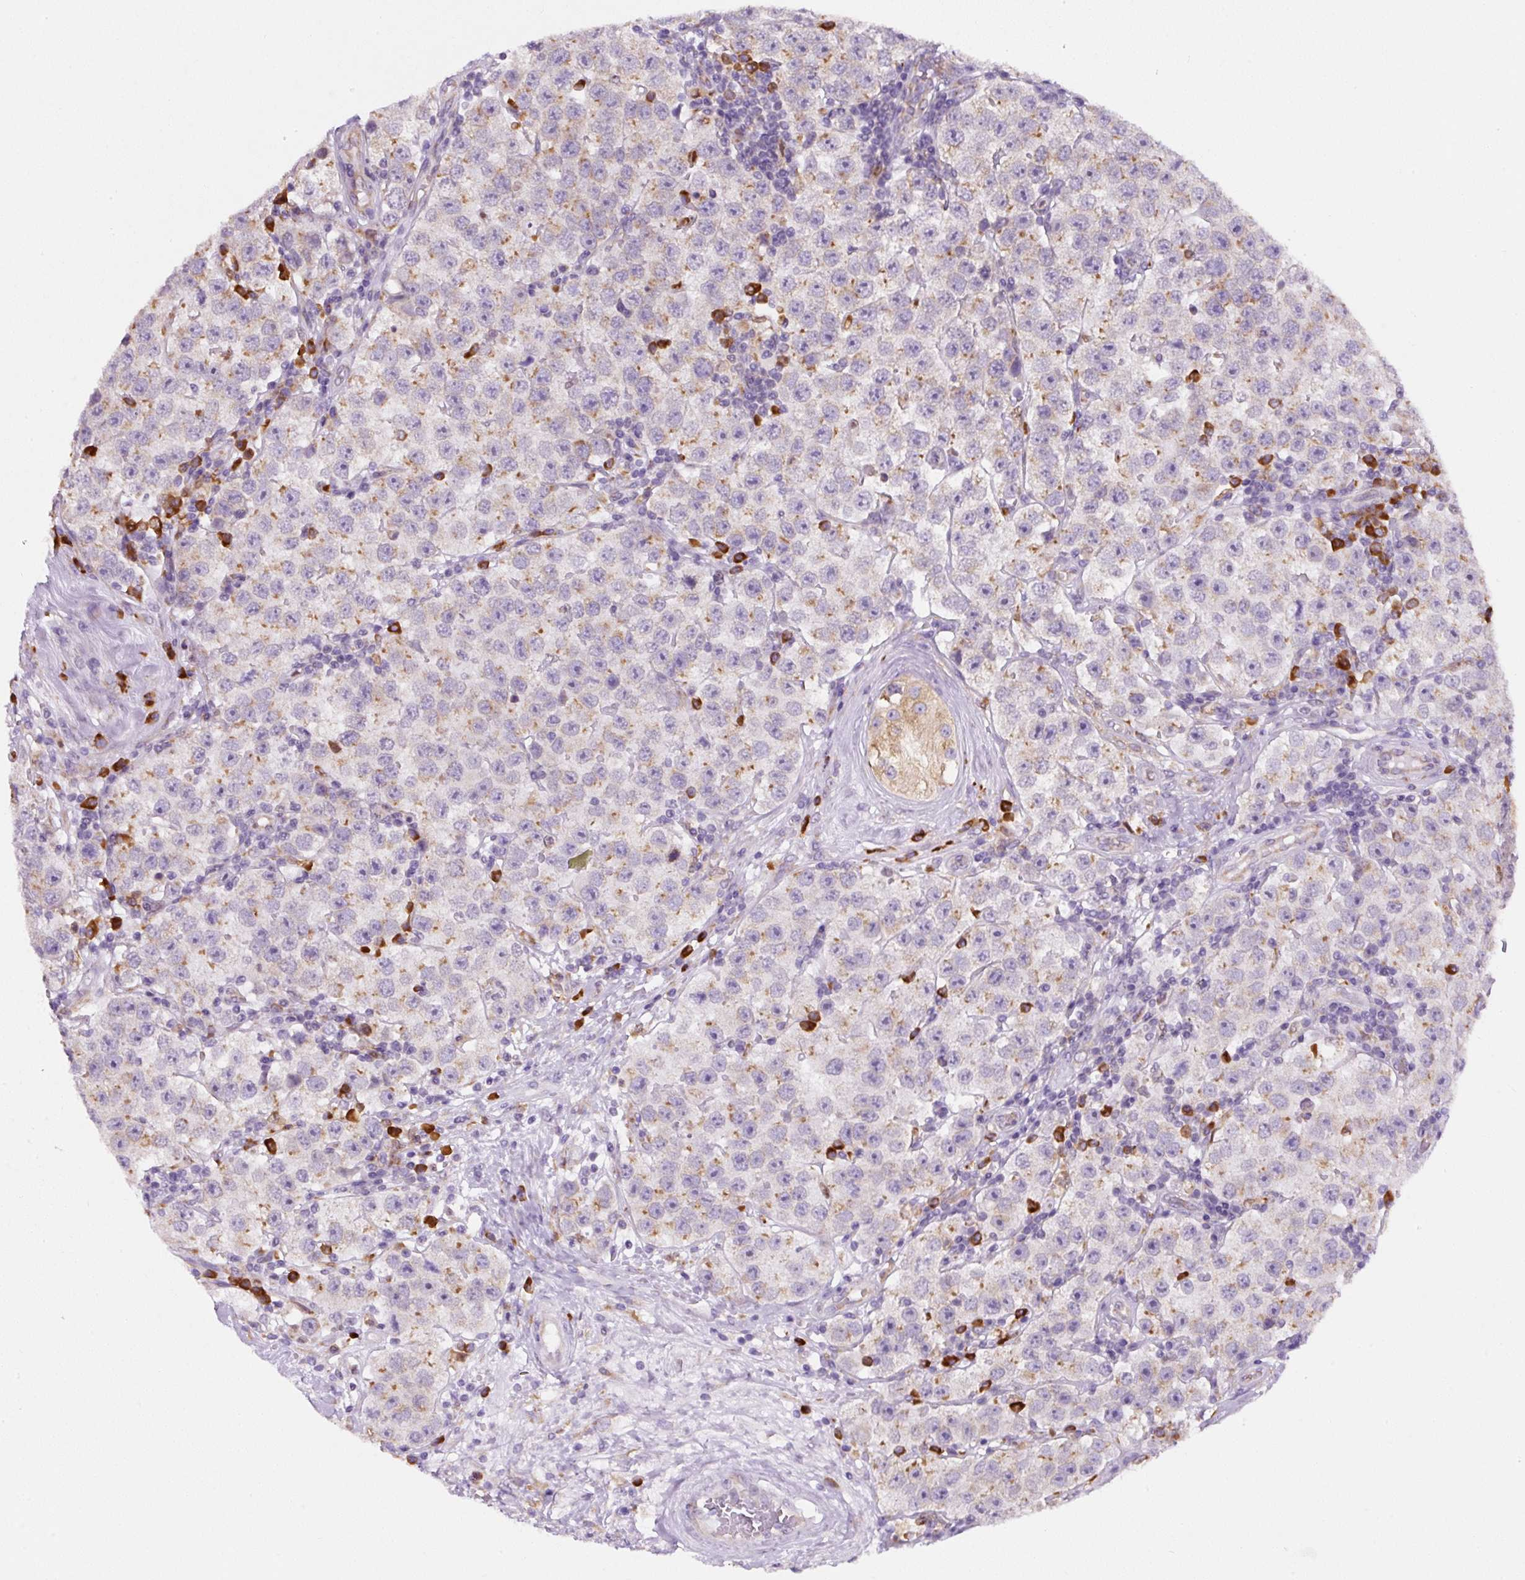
{"staining": {"intensity": "moderate", "quantity": "25%-75%", "location": "cytoplasmic/membranous"}, "tissue": "testis cancer", "cell_type": "Tumor cells", "image_type": "cancer", "snomed": [{"axis": "morphology", "description": "Seminoma, NOS"}, {"axis": "topography", "description": "Testis"}], "caption": "Testis seminoma stained with DAB IHC reveals medium levels of moderate cytoplasmic/membranous expression in about 25%-75% of tumor cells.", "gene": "DDOST", "patient": {"sex": "male", "age": 34}}